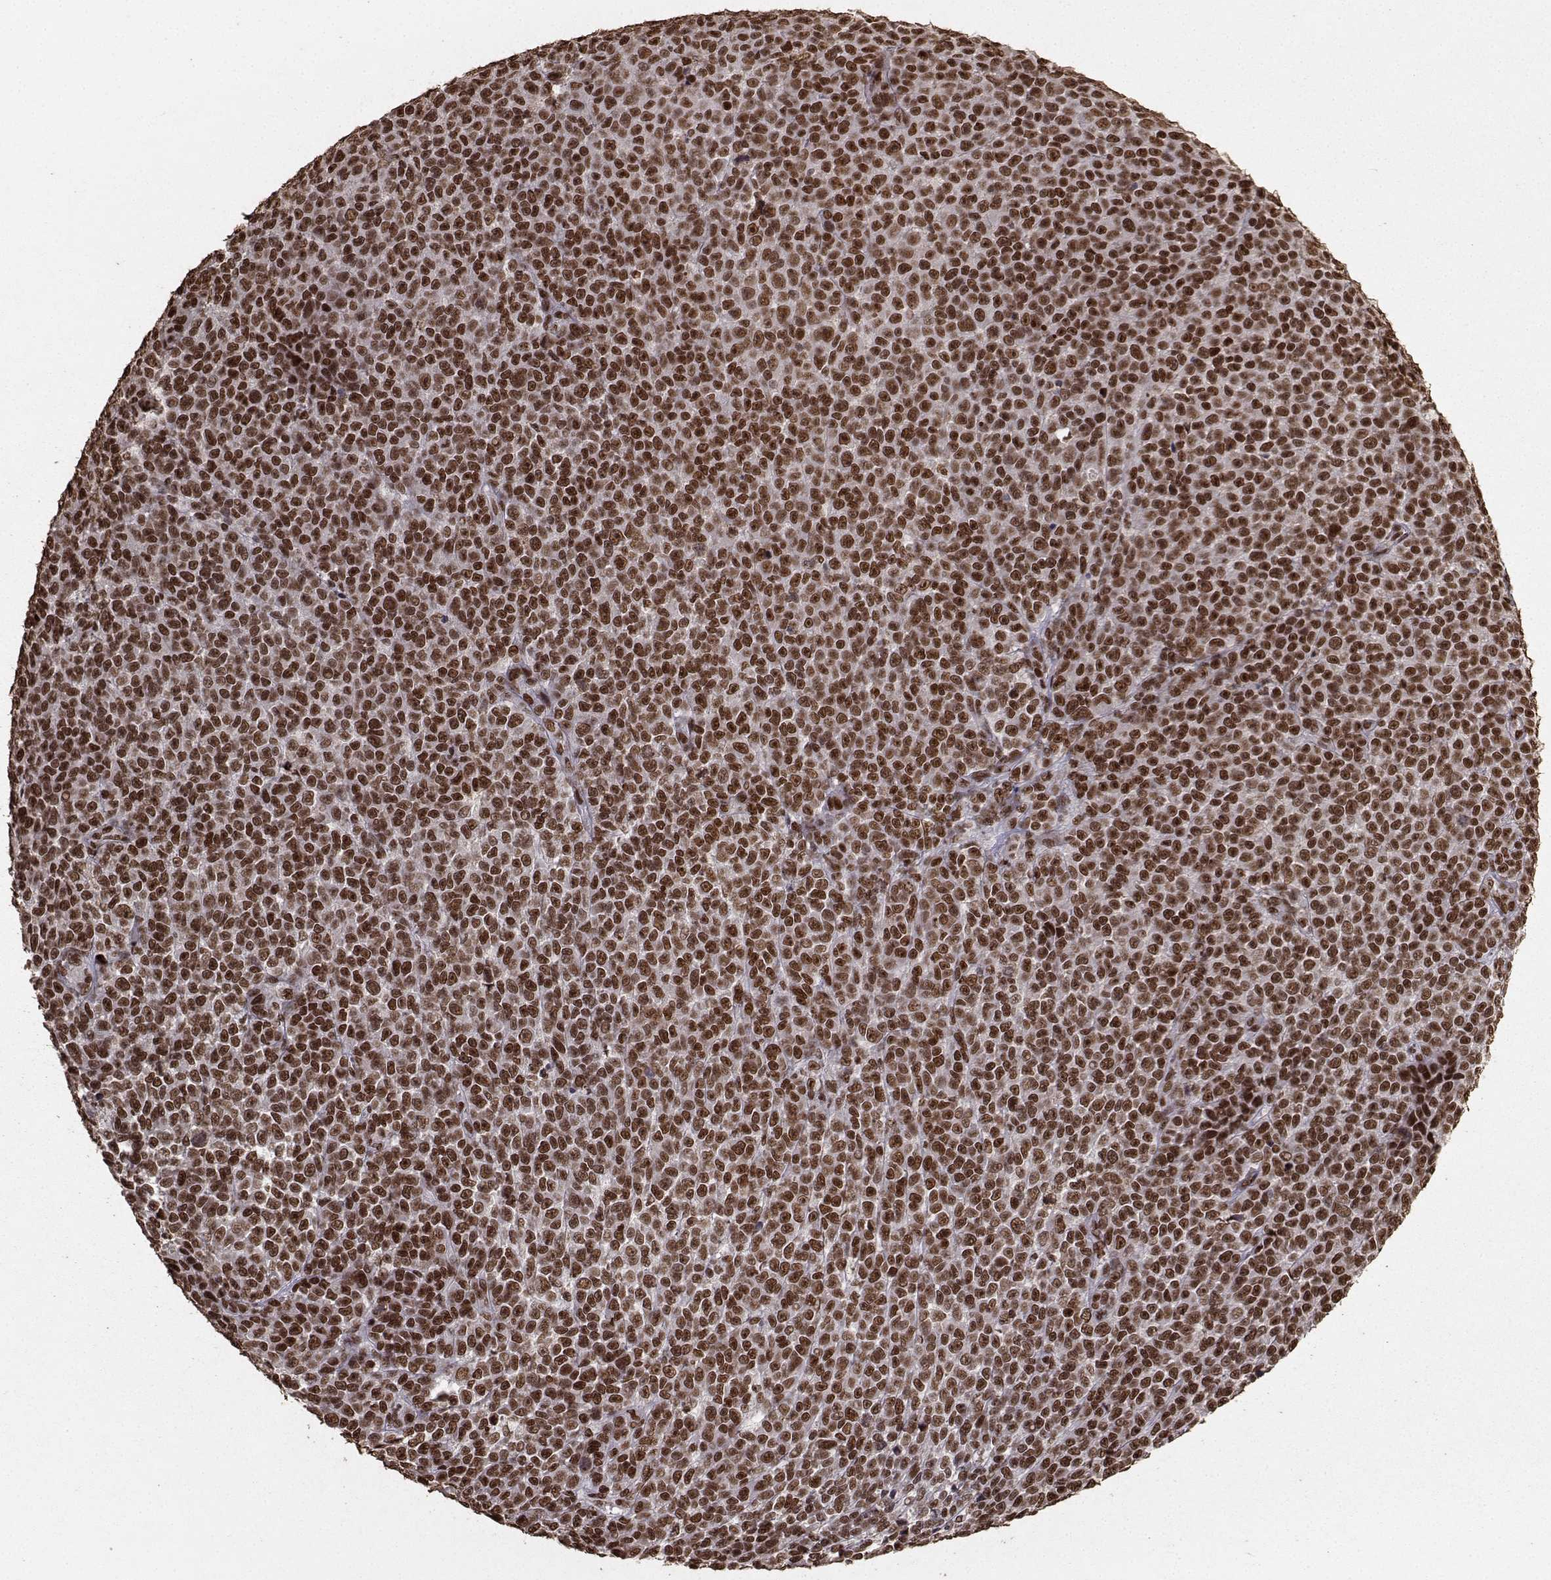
{"staining": {"intensity": "strong", "quantity": ">75%", "location": "nuclear"}, "tissue": "melanoma", "cell_type": "Tumor cells", "image_type": "cancer", "snomed": [{"axis": "morphology", "description": "Malignant melanoma, NOS"}, {"axis": "topography", "description": "Skin"}], "caption": "A high-resolution image shows immunohistochemistry staining of melanoma, which shows strong nuclear positivity in about >75% of tumor cells.", "gene": "SF1", "patient": {"sex": "female", "age": 95}}